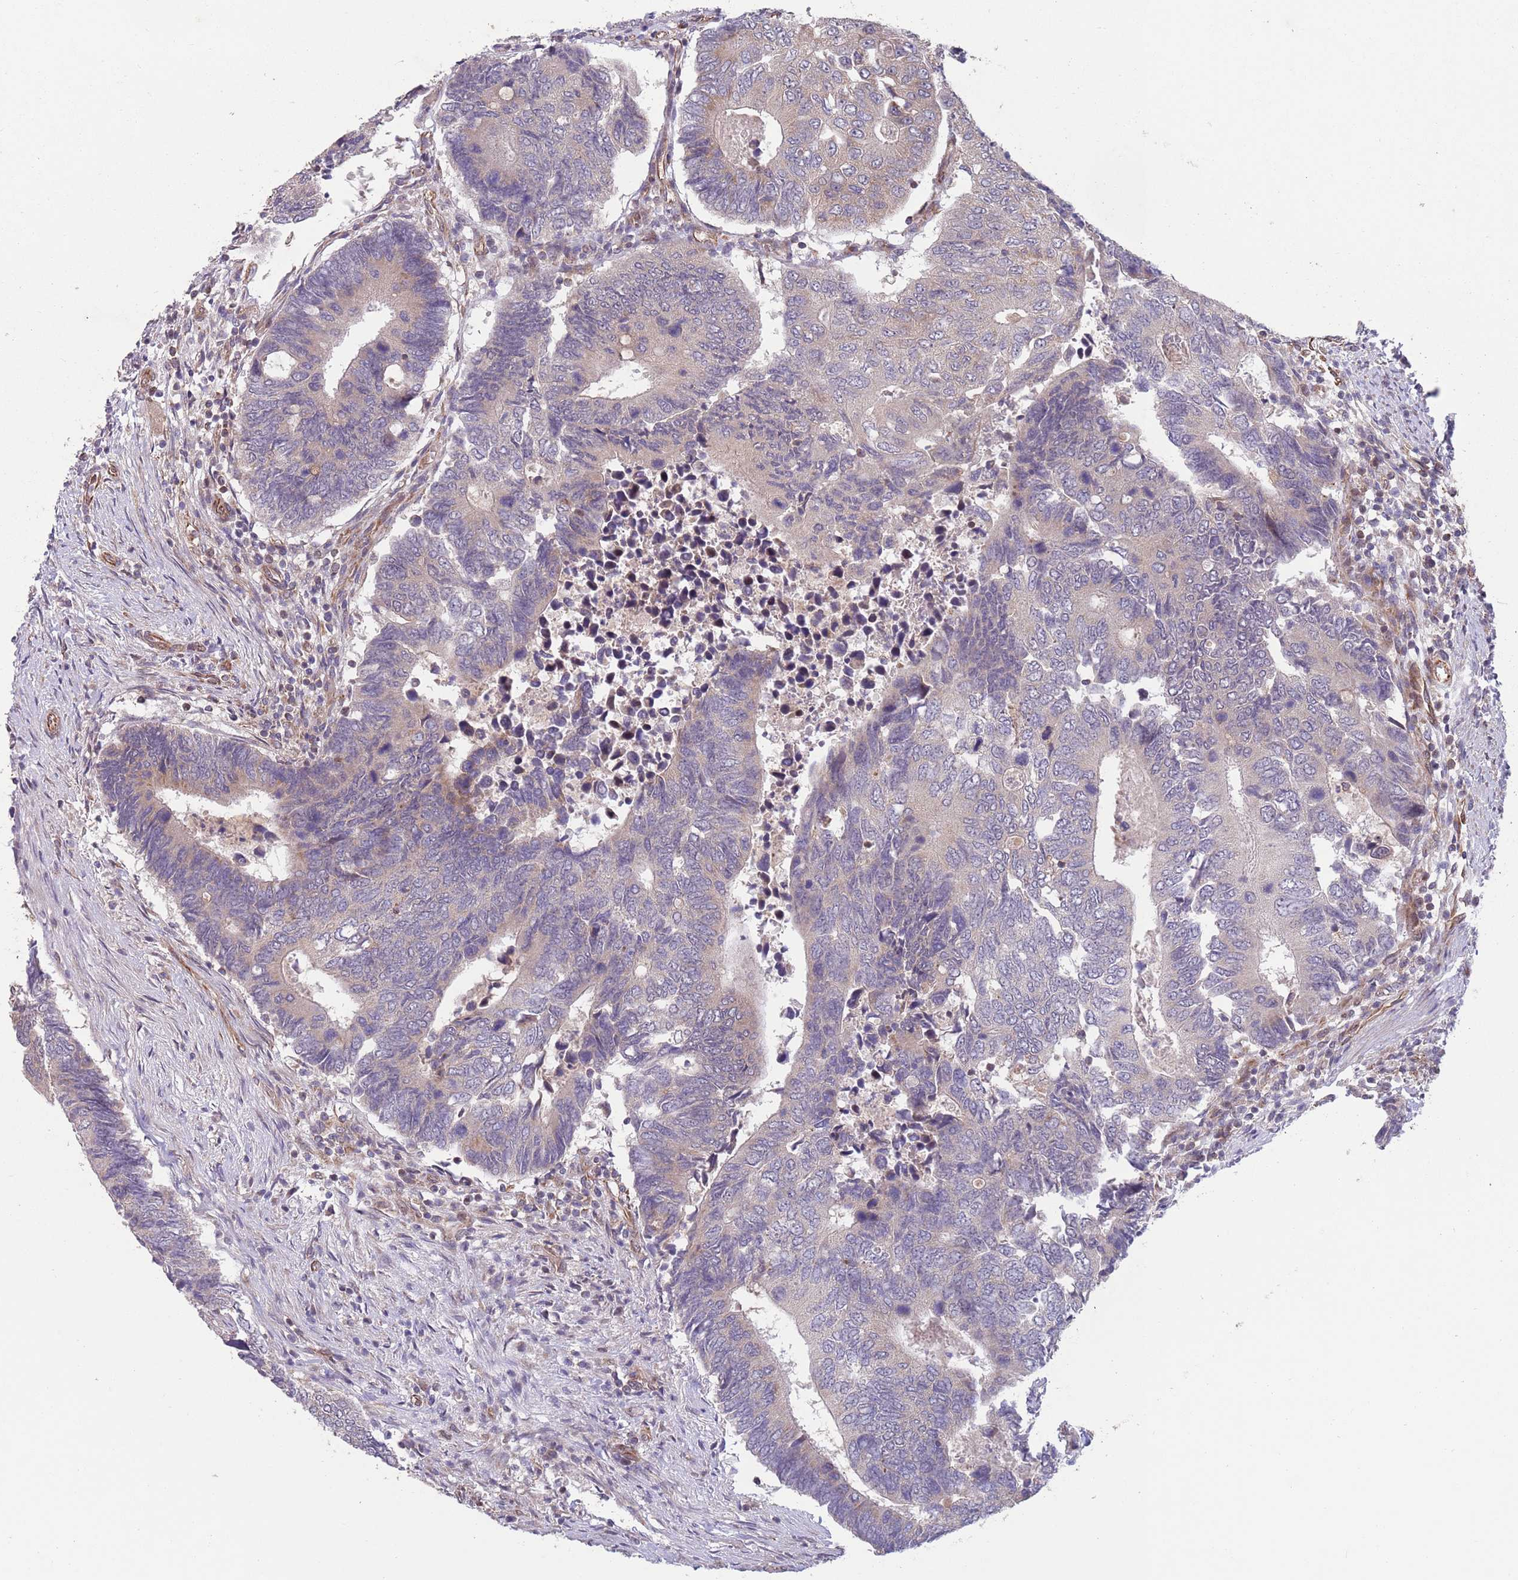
{"staining": {"intensity": "negative", "quantity": "none", "location": "none"}, "tissue": "colorectal cancer", "cell_type": "Tumor cells", "image_type": "cancer", "snomed": [{"axis": "morphology", "description": "Adenocarcinoma, NOS"}, {"axis": "topography", "description": "Colon"}], "caption": "Immunohistochemistry (IHC) of human colorectal adenocarcinoma displays no positivity in tumor cells.", "gene": "CHD9", "patient": {"sex": "male", "age": 87}}